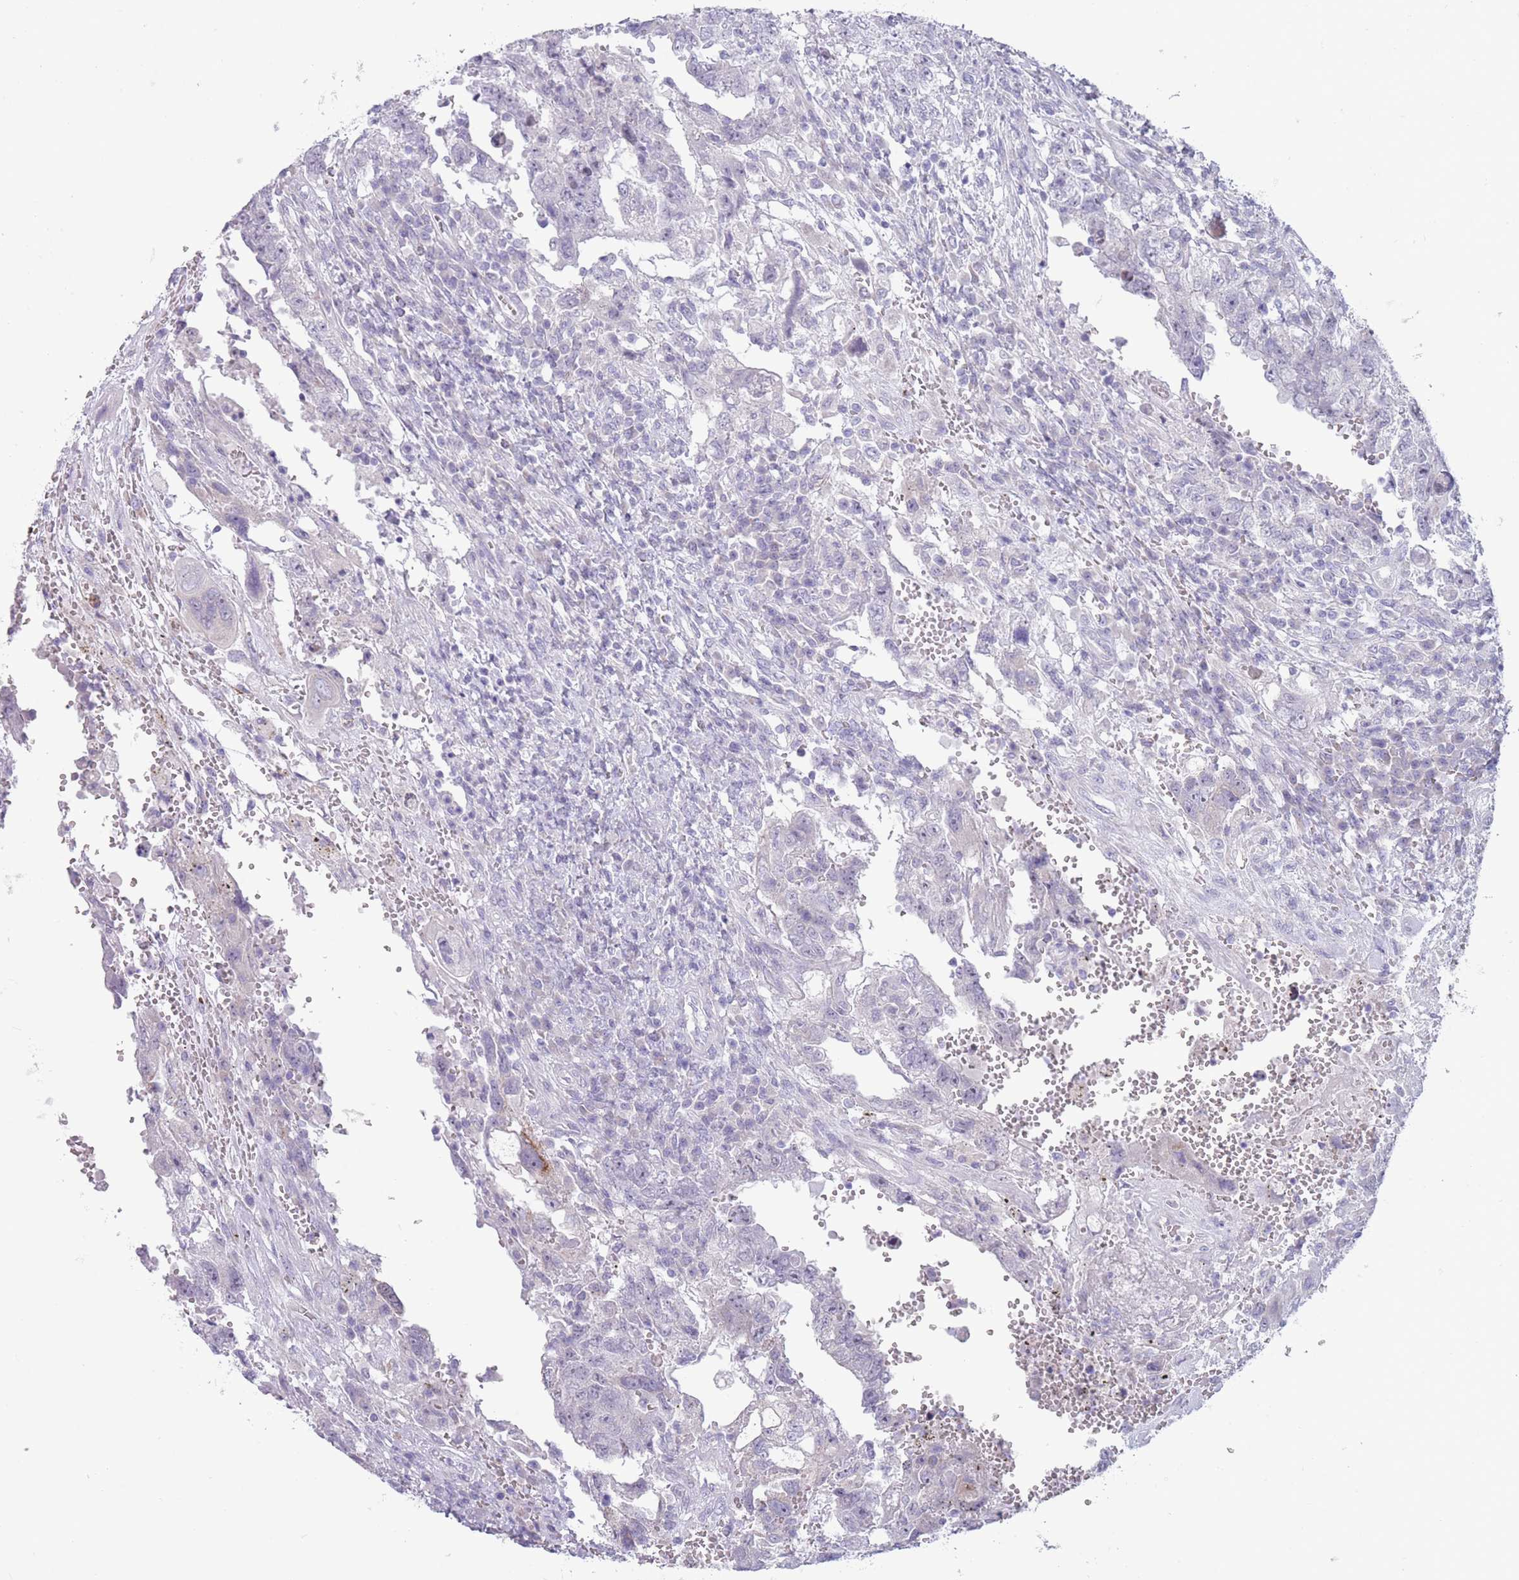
{"staining": {"intensity": "negative", "quantity": "none", "location": "none"}, "tissue": "testis cancer", "cell_type": "Tumor cells", "image_type": "cancer", "snomed": [{"axis": "morphology", "description": "Carcinoma, Embryonal, NOS"}, {"axis": "topography", "description": "Testis"}], "caption": "Testis embryonal carcinoma was stained to show a protein in brown. There is no significant expression in tumor cells.", "gene": "PAIP2B", "patient": {"sex": "male", "age": 26}}